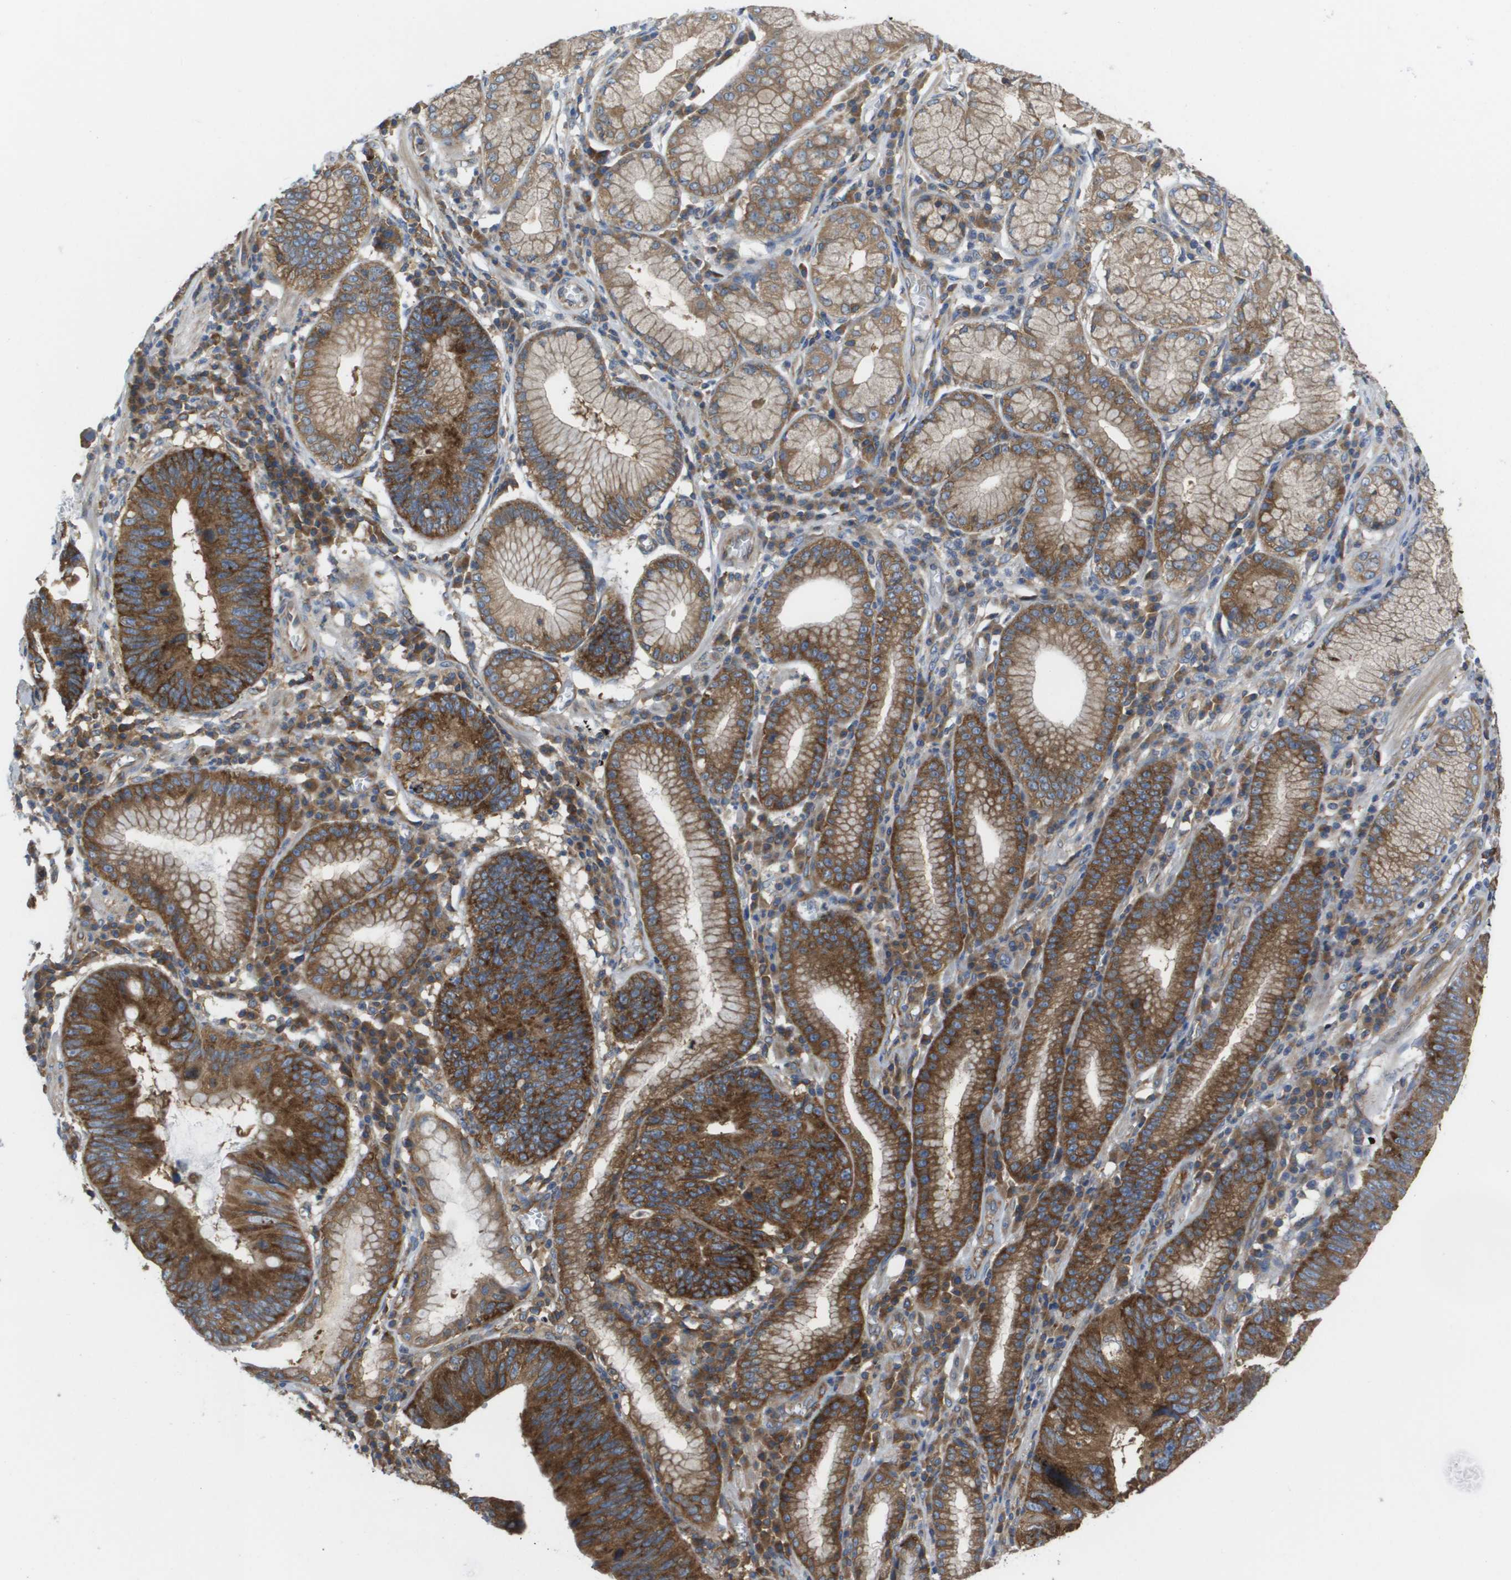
{"staining": {"intensity": "strong", "quantity": ">75%", "location": "cytoplasmic/membranous"}, "tissue": "stomach cancer", "cell_type": "Tumor cells", "image_type": "cancer", "snomed": [{"axis": "morphology", "description": "Adenocarcinoma, NOS"}, {"axis": "topography", "description": "Stomach"}], "caption": "Protein staining of adenocarcinoma (stomach) tissue exhibits strong cytoplasmic/membranous positivity in approximately >75% of tumor cells.", "gene": "EIF4G2", "patient": {"sex": "male", "age": 59}}